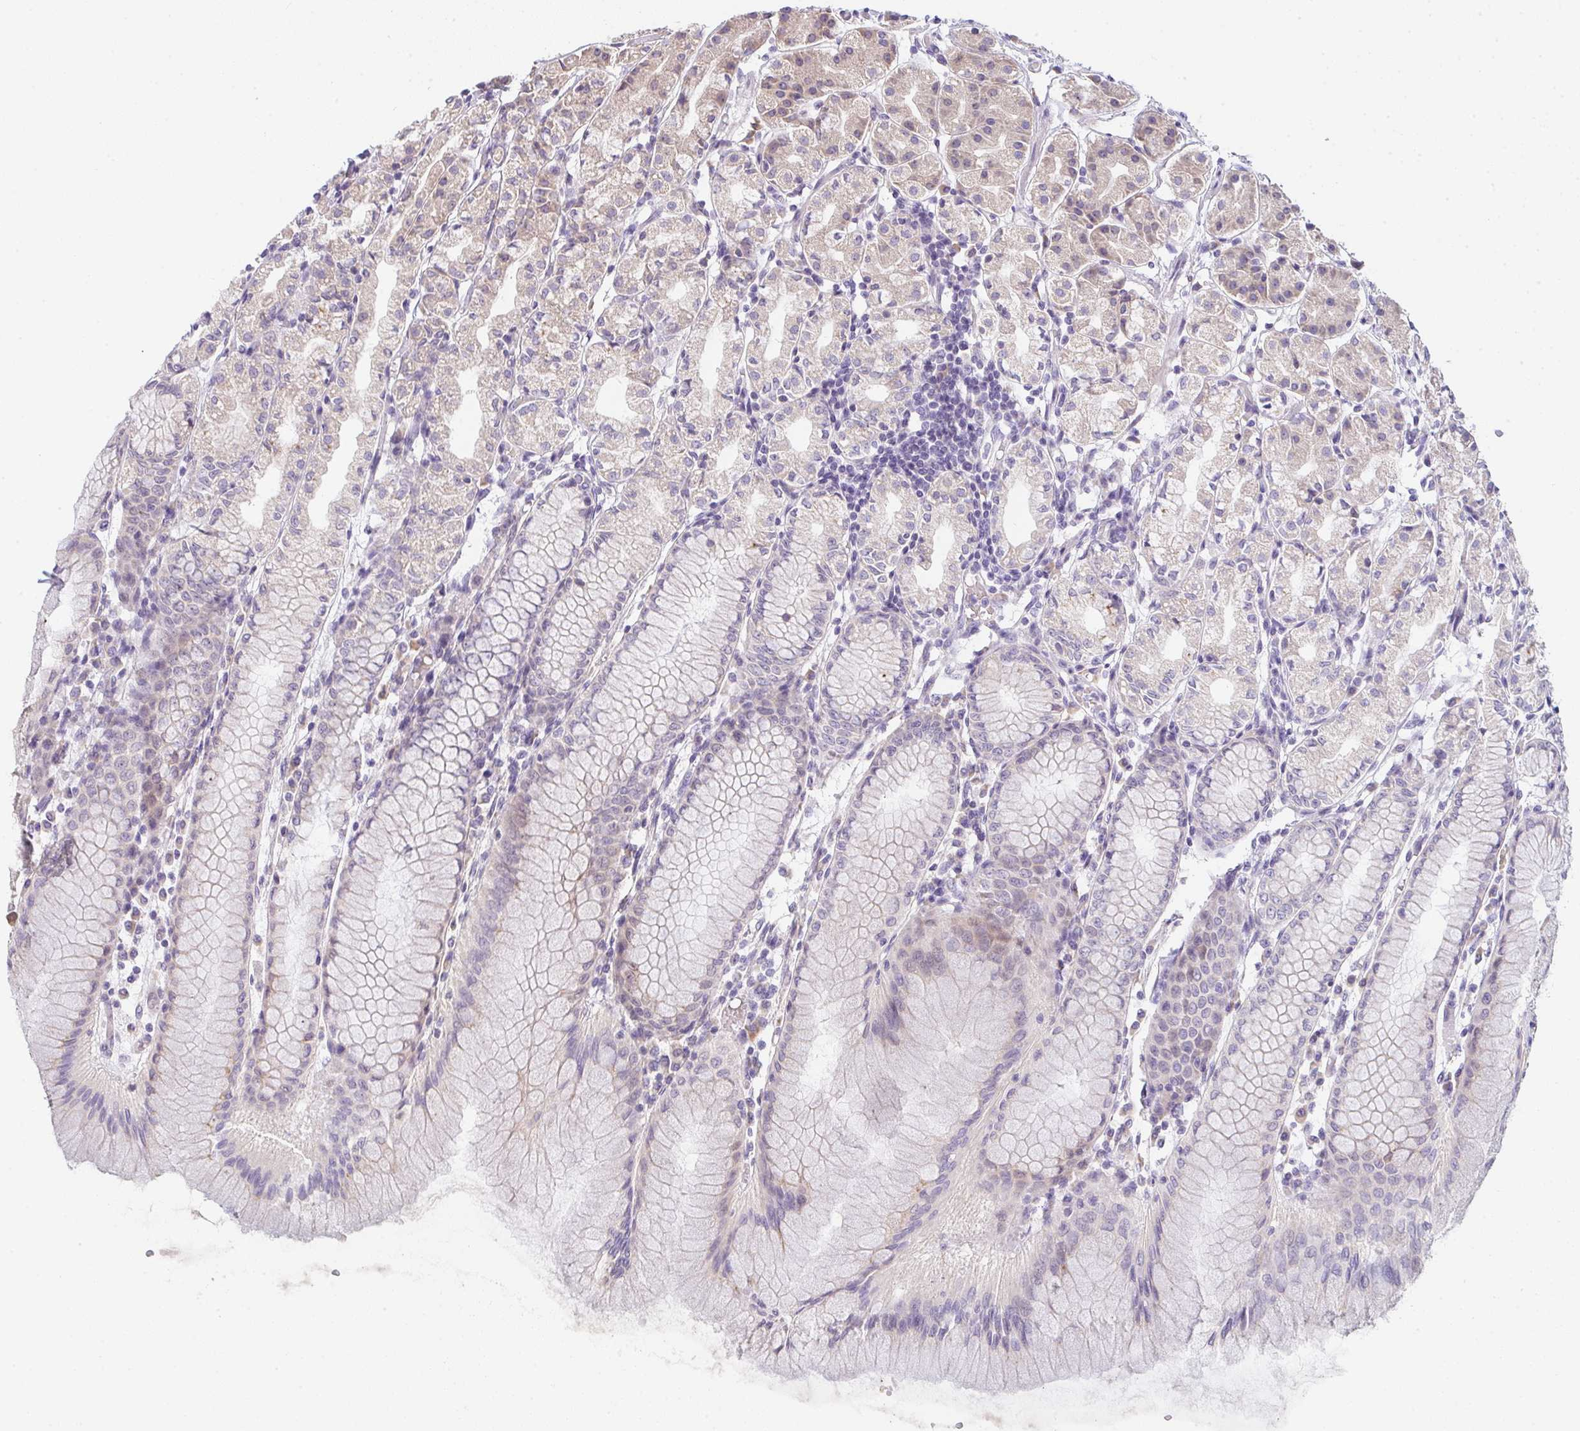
{"staining": {"intensity": "weak", "quantity": "<25%", "location": "cytoplasmic/membranous"}, "tissue": "stomach", "cell_type": "Glandular cells", "image_type": "normal", "snomed": [{"axis": "morphology", "description": "Normal tissue, NOS"}, {"axis": "topography", "description": "Stomach"}], "caption": "Stomach was stained to show a protein in brown. There is no significant staining in glandular cells. Brightfield microscopy of IHC stained with DAB (3,3'-diaminobenzidine) (brown) and hematoxylin (blue), captured at high magnification.", "gene": "CACNA1S", "patient": {"sex": "female", "age": 57}}